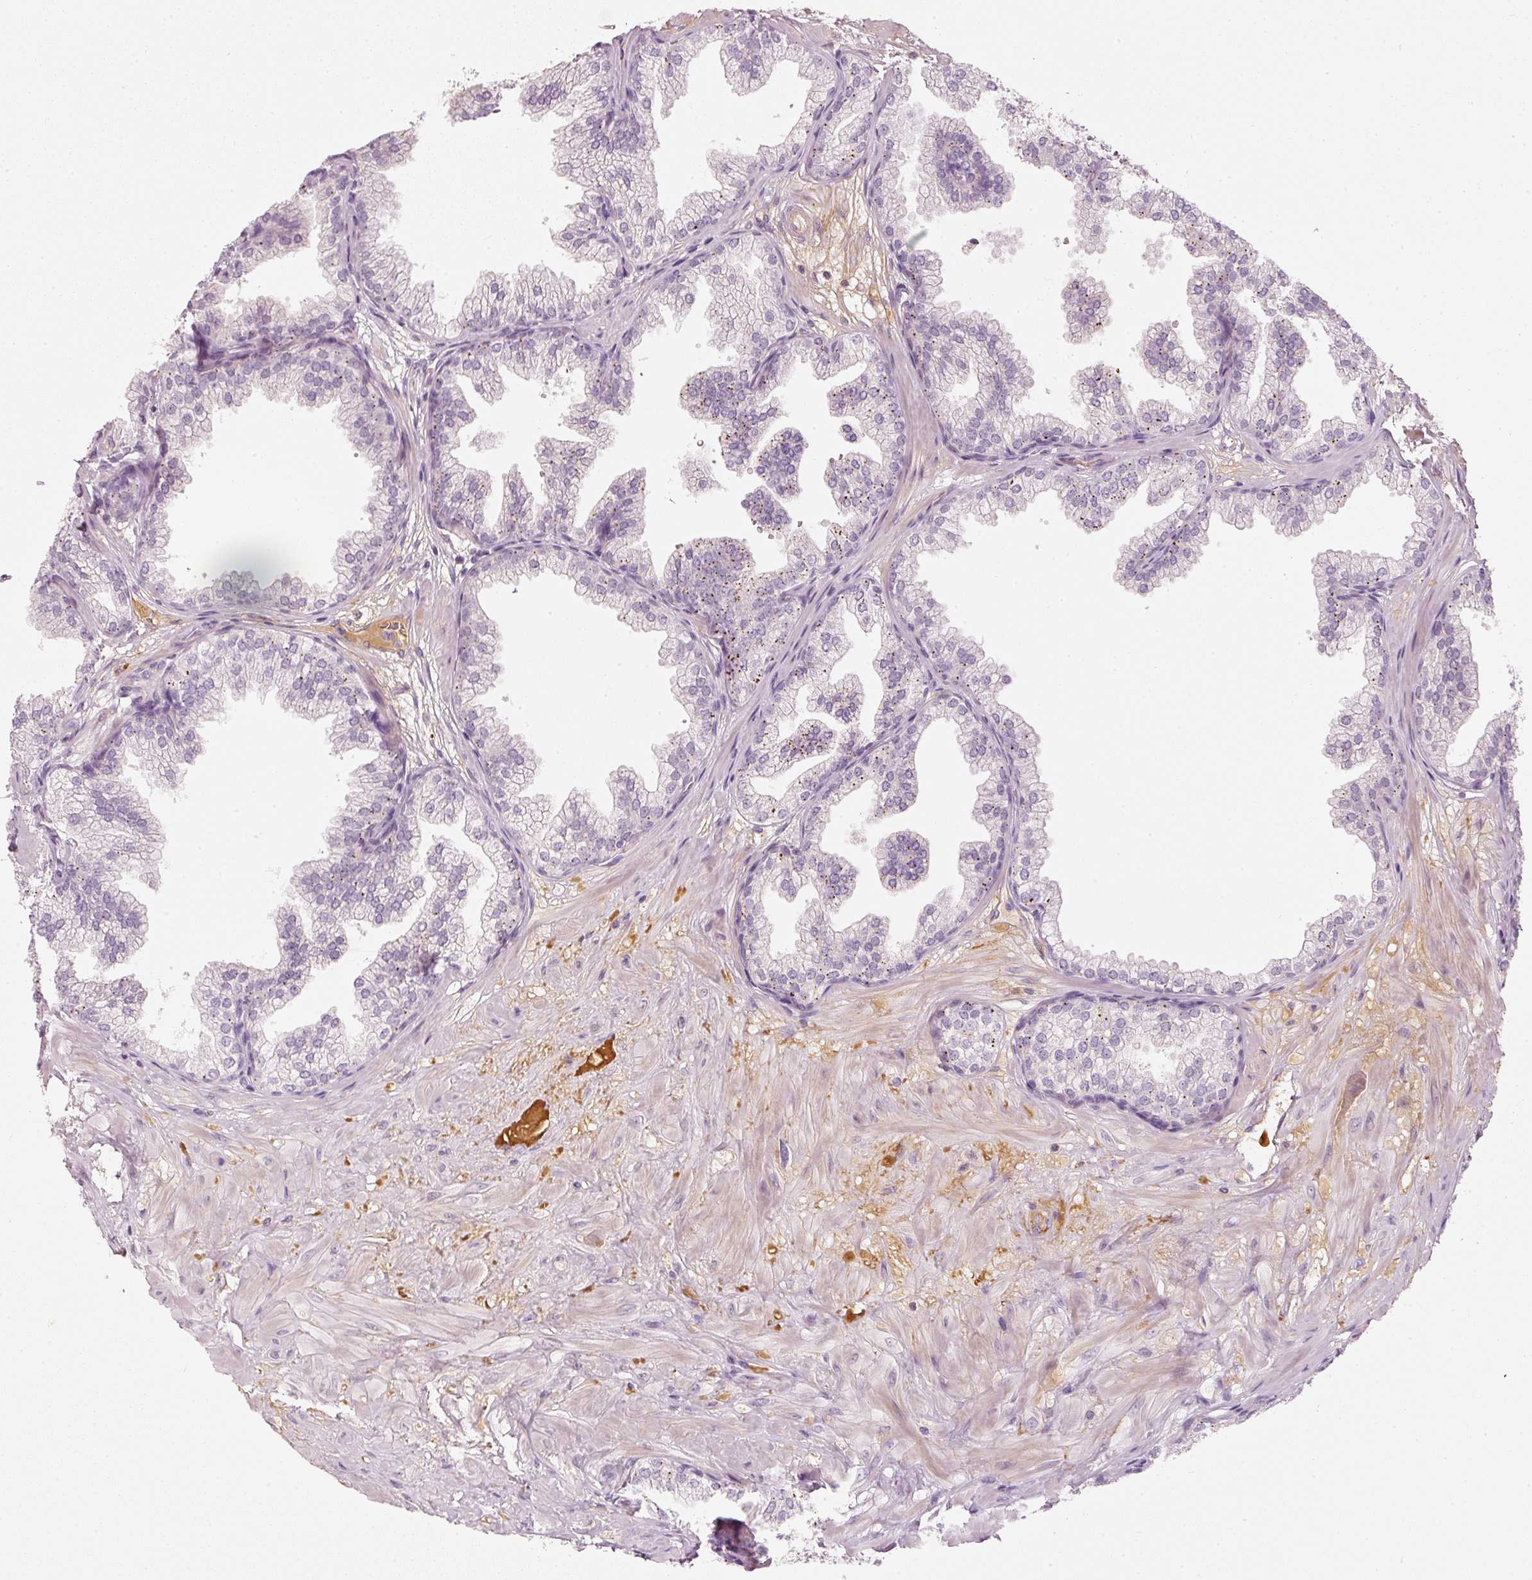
{"staining": {"intensity": "weak", "quantity": "<25%", "location": "cytoplasmic/membranous"}, "tissue": "prostate", "cell_type": "Glandular cells", "image_type": "normal", "snomed": [{"axis": "morphology", "description": "Normal tissue, NOS"}, {"axis": "topography", "description": "Prostate"}], "caption": "This is a micrograph of IHC staining of unremarkable prostate, which shows no positivity in glandular cells. The staining is performed using DAB (3,3'-diaminobenzidine) brown chromogen with nuclei counter-stained in using hematoxylin.", "gene": "VCAM1", "patient": {"sex": "male", "age": 37}}